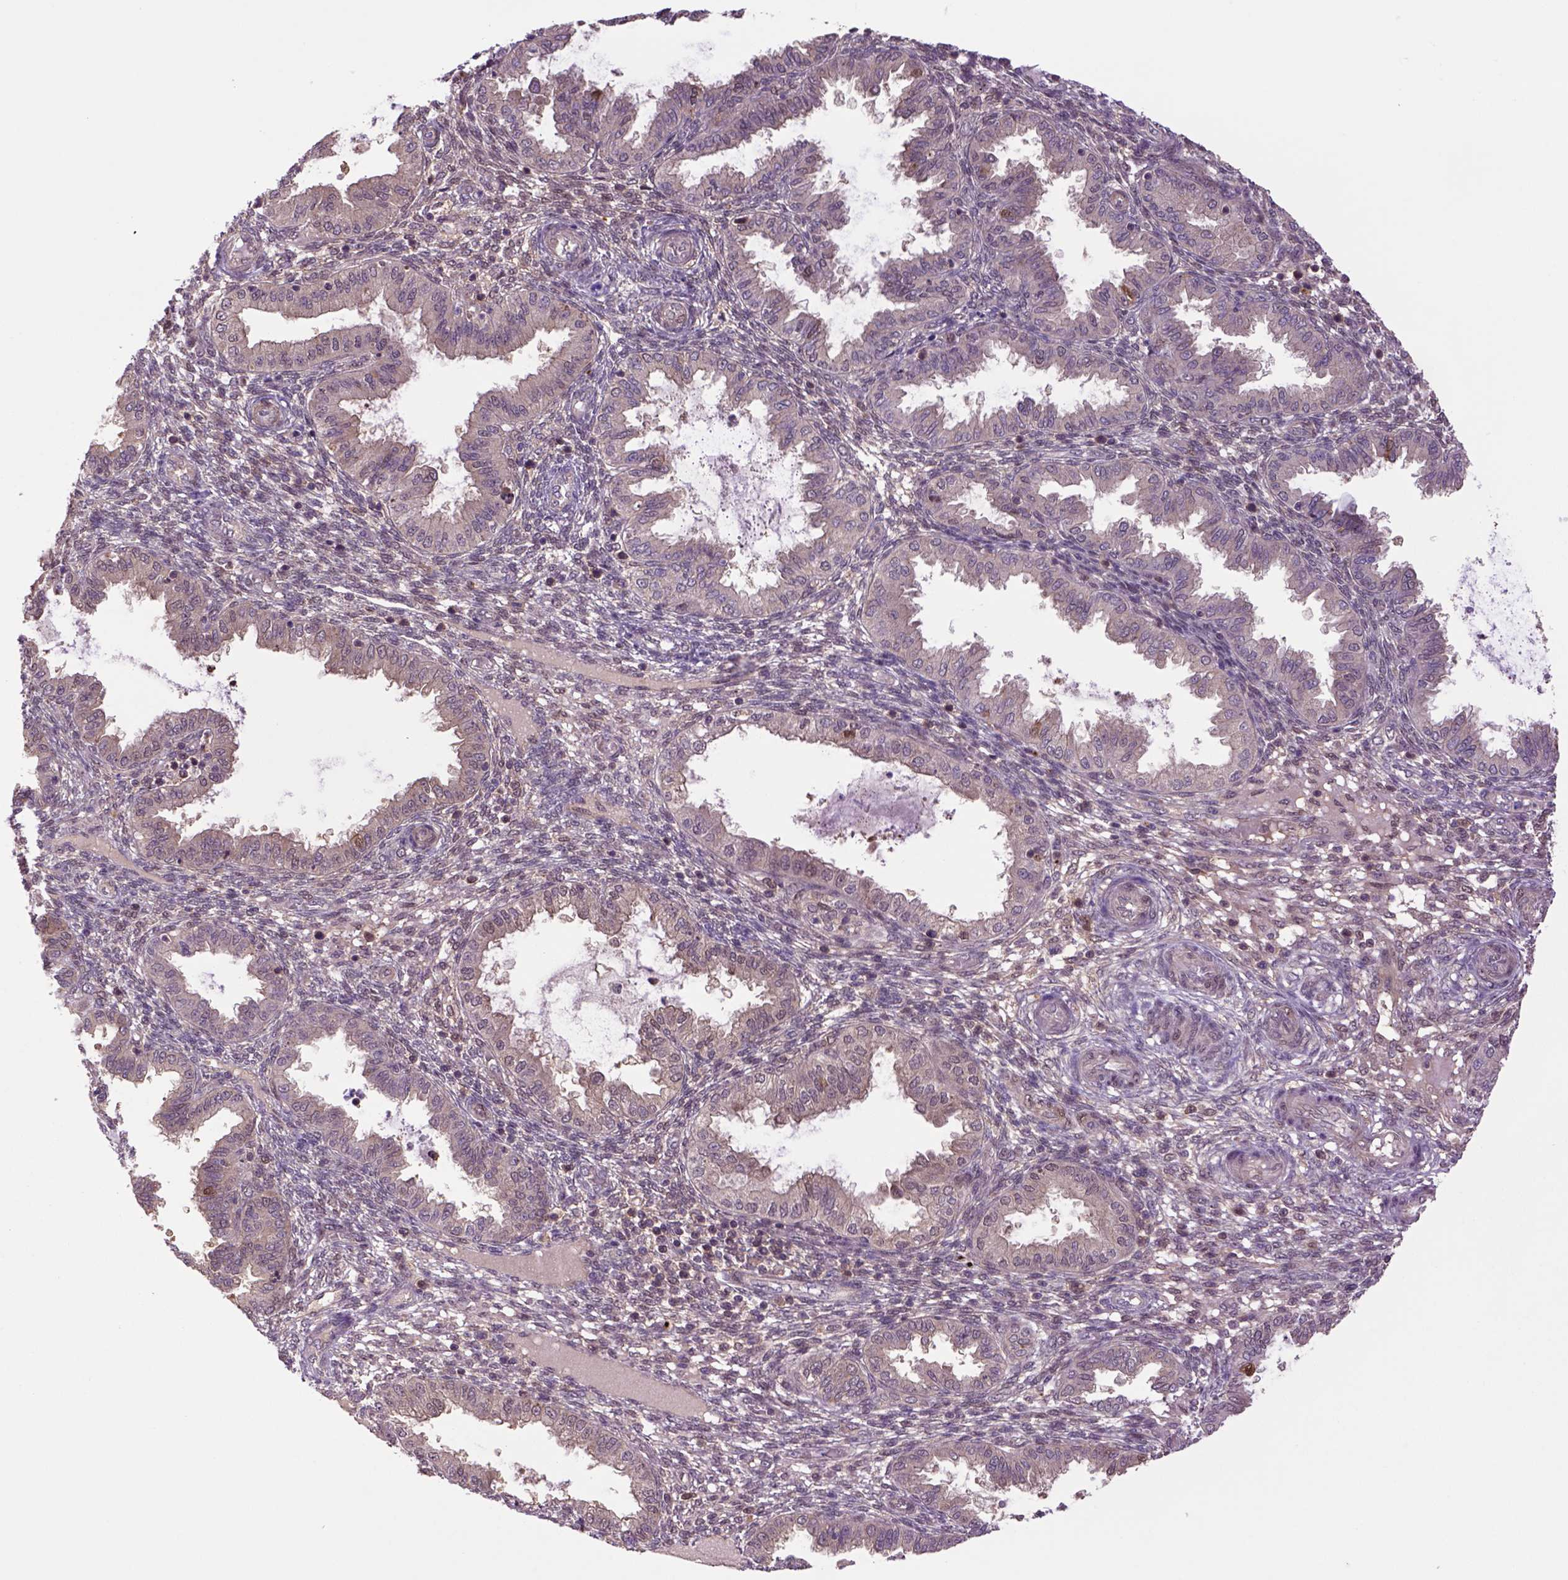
{"staining": {"intensity": "negative", "quantity": "none", "location": "none"}, "tissue": "endometrium", "cell_type": "Cells in endometrial stroma", "image_type": "normal", "snomed": [{"axis": "morphology", "description": "Normal tissue, NOS"}, {"axis": "topography", "description": "Endometrium"}], "caption": "A histopathology image of human endometrium is negative for staining in cells in endometrial stroma.", "gene": "HSPBP1", "patient": {"sex": "female", "age": 33}}